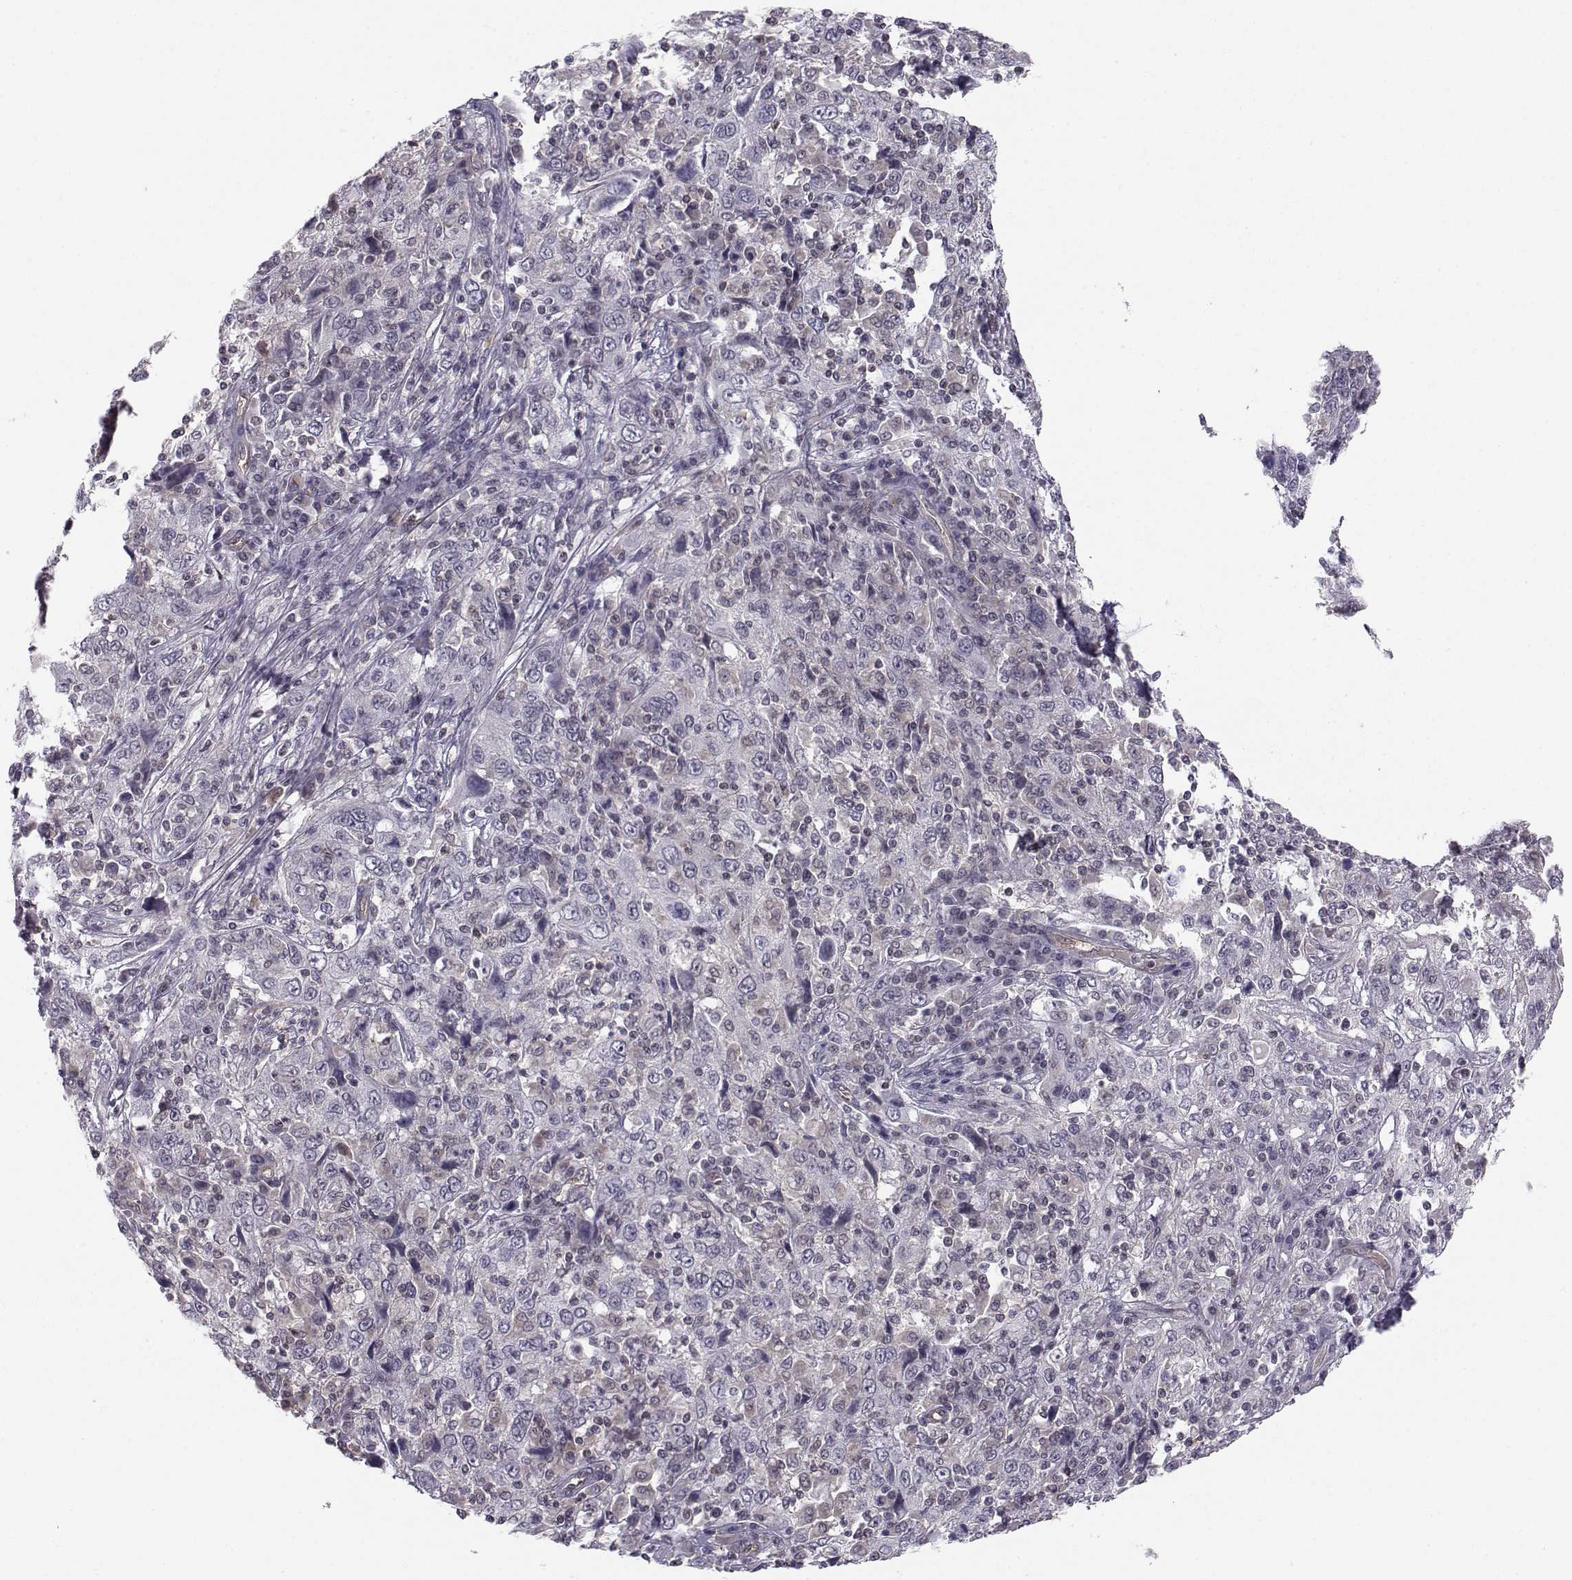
{"staining": {"intensity": "negative", "quantity": "none", "location": "none"}, "tissue": "cervical cancer", "cell_type": "Tumor cells", "image_type": "cancer", "snomed": [{"axis": "morphology", "description": "Squamous cell carcinoma, NOS"}, {"axis": "topography", "description": "Cervix"}], "caption": "Tumor cells show no significant protein staining in cervical cancer.", "gene": "KIF13B", "patient": {"sex": "female", "age": 46}}